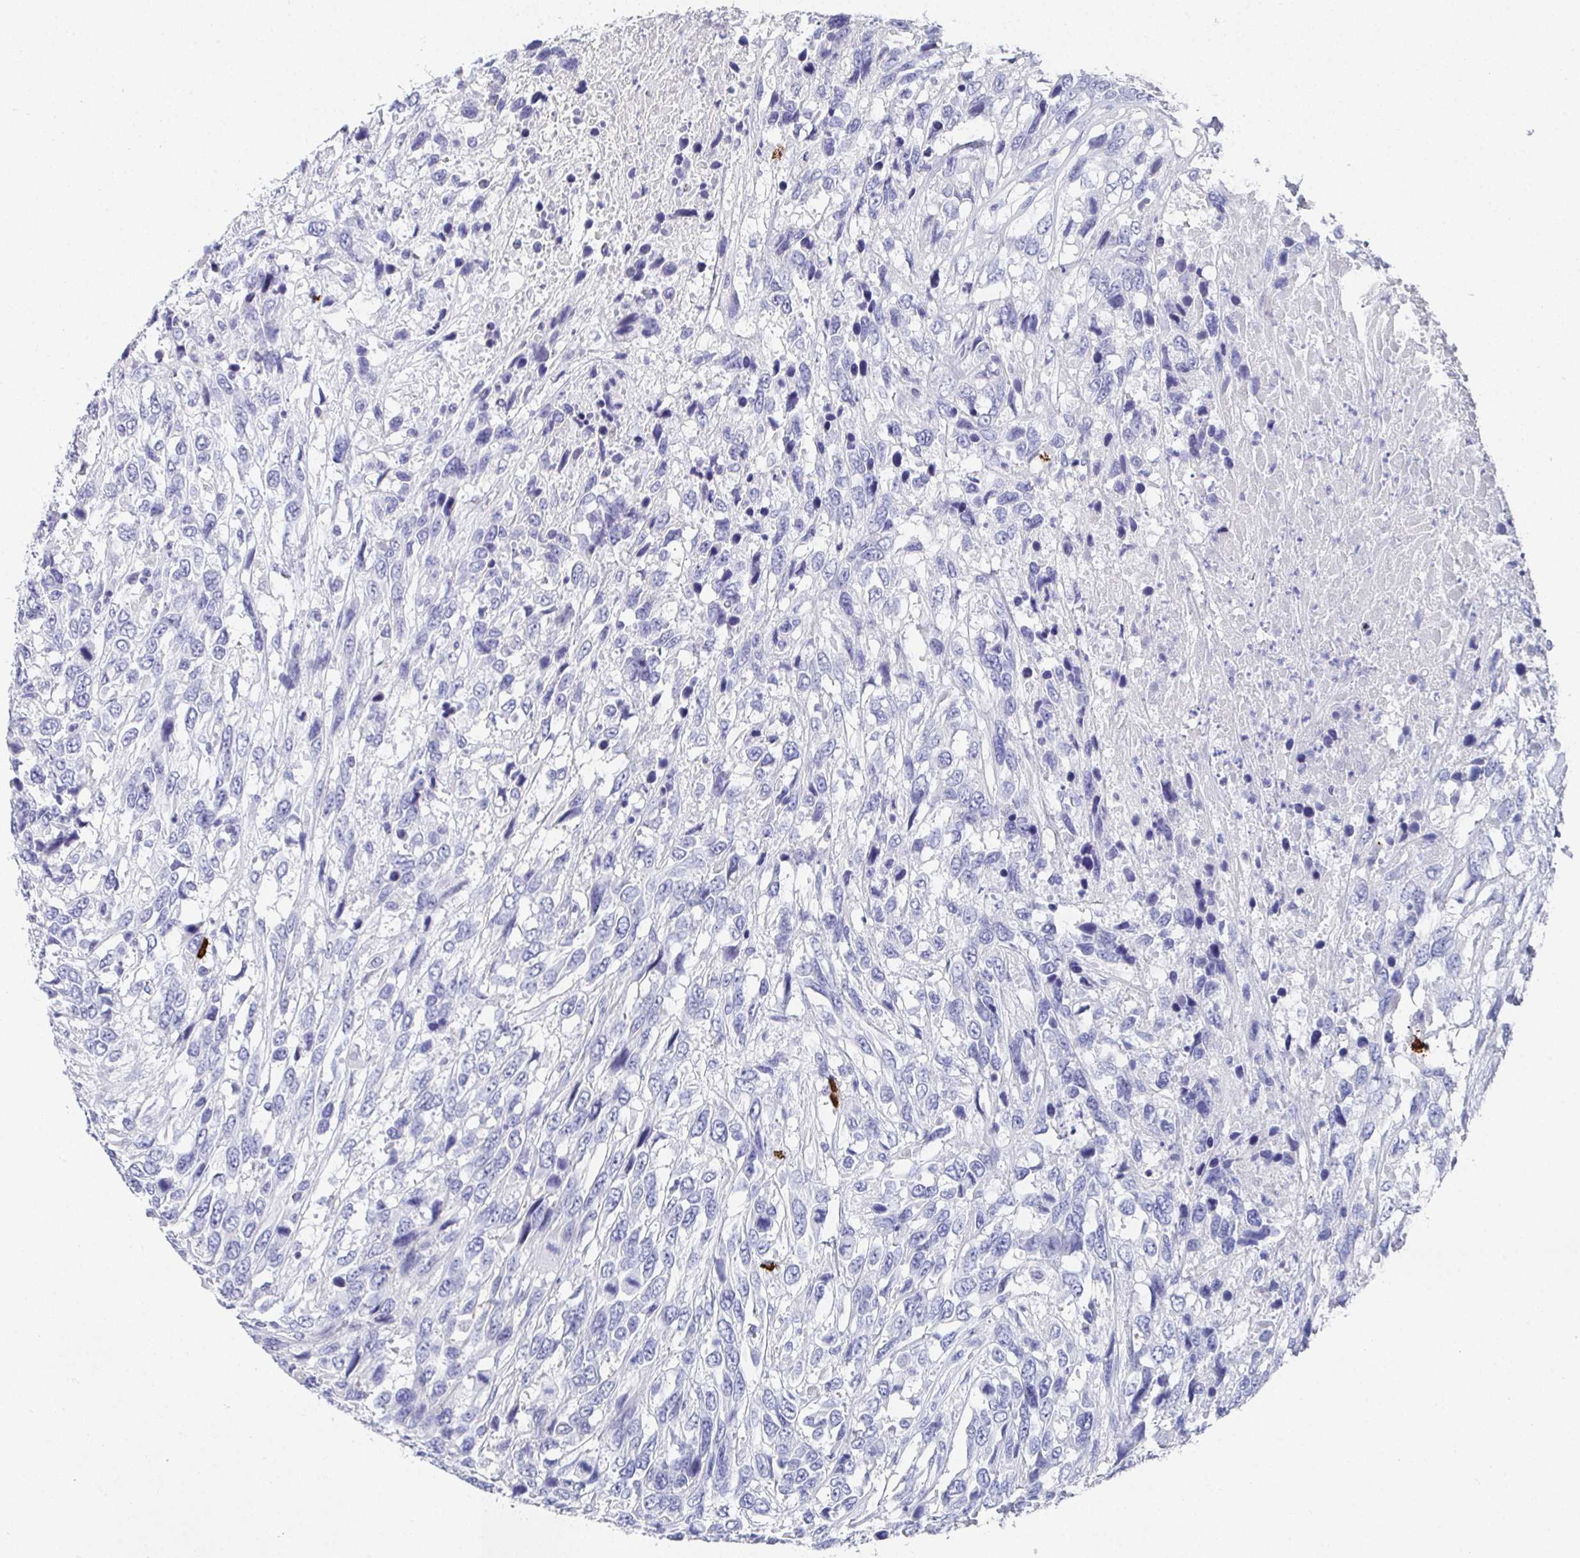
{"staining": {"intensity": "negative", "quantity": "none", "location": "none"}, "tissue": "urothelial cancer", "cell_type": "Tumor cells", "image_type": "cancer", "snomed": [{"axis": "morphology", "description": "Urothelial carcinoma, High grade"}, {"axis": "topography", "description": "Urinary bladder"}], "caption": "Immunohistochemistry (IHC) photomicrograph of urothelial cancer stained for a protein (brown), which exhibits no staining in tumor cells.", "gene": "GRIA1", "patient": {"sex": "female", "age": 70}}